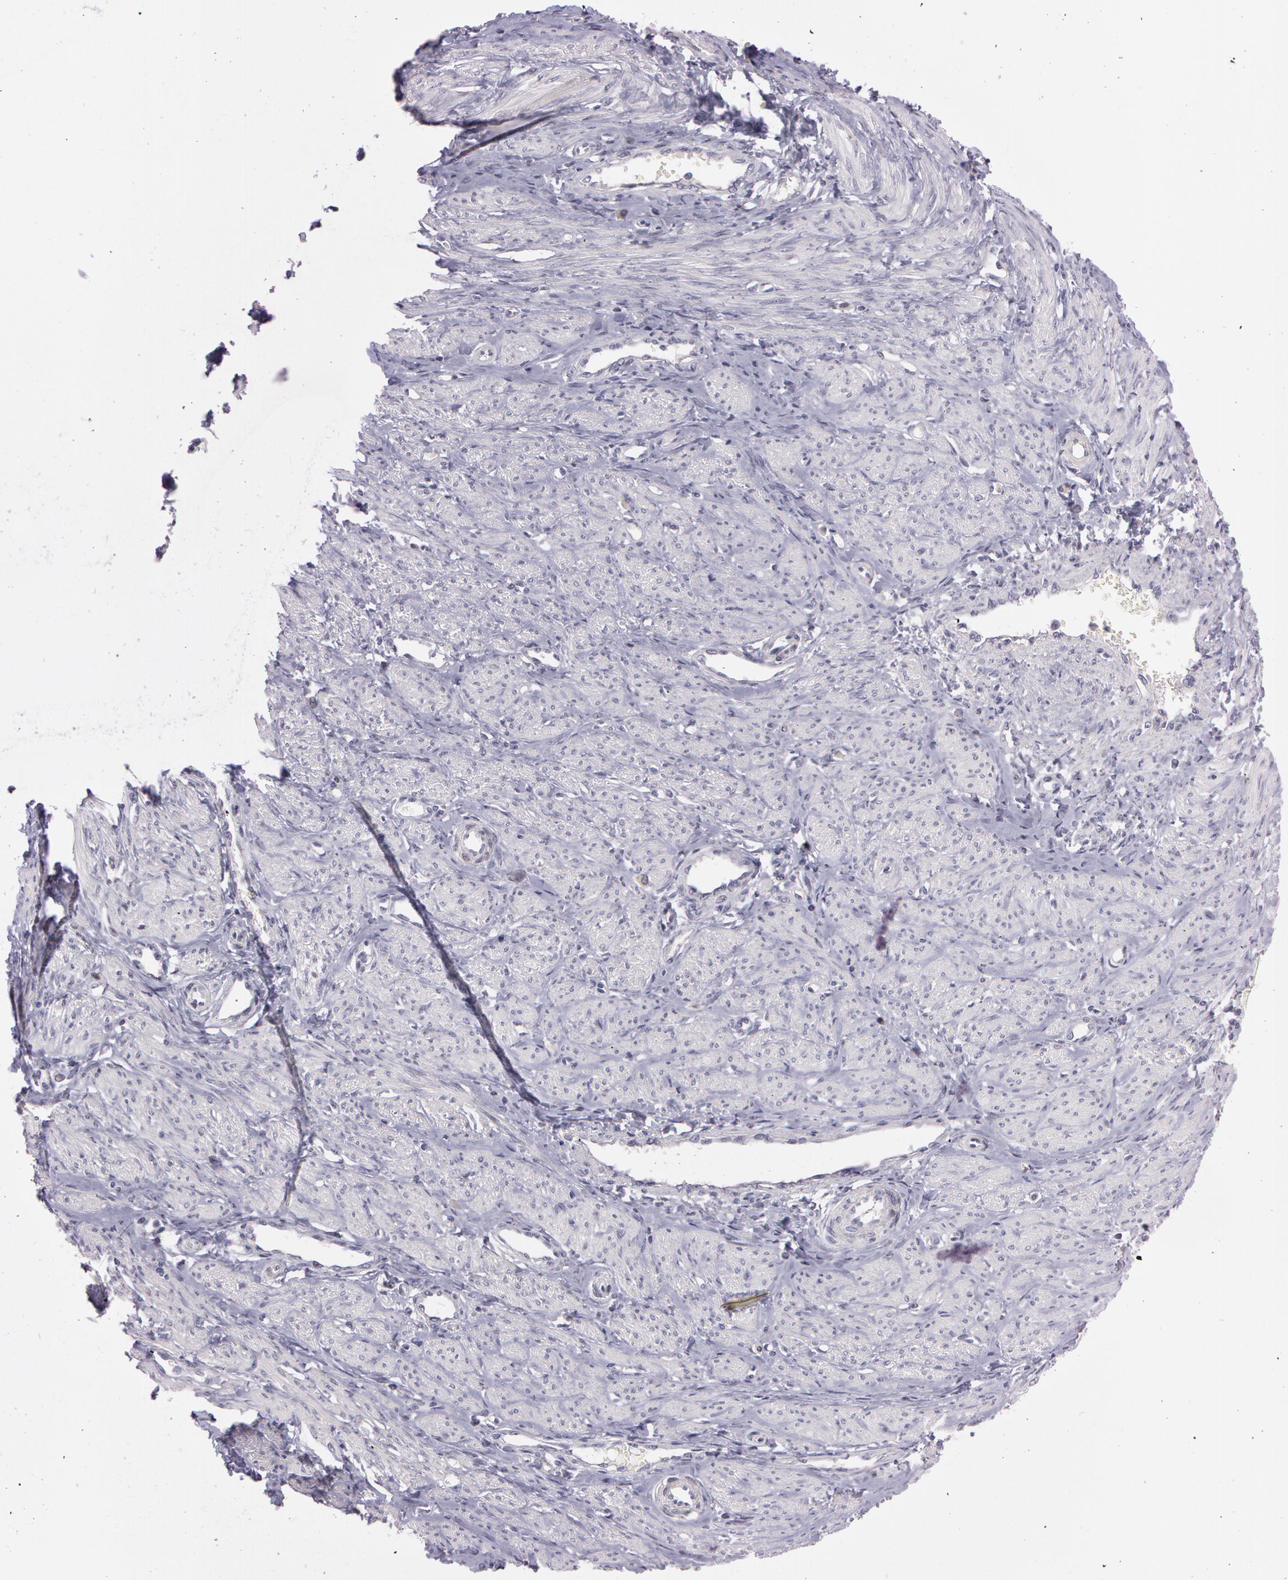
{"staining": {"intensity": "negative", "quantity": "none", "location": "none"}, "tissue": "smooth muscle", "cell_type": "Smooth muscle cells", "image_type": "normal", "snomed": [{"axis": "morphology", "description": "Normal tissue, NOS"}, {"axis": "topography", "description": "Smooth muscle"}, {"axis": "topography", "description": "Uterus"}], "caption": "There is no significant staining in smooth muscle cells of smooth muscle. (Stains: DAB (3,3'-diaminobenzidine) immunohistochemistry with hematoxylin counter stain, Microscopy: brightfield microscopy at high magnification).", "gene": "MXRA5", "patient": {"sex": "female", "age": 39}}